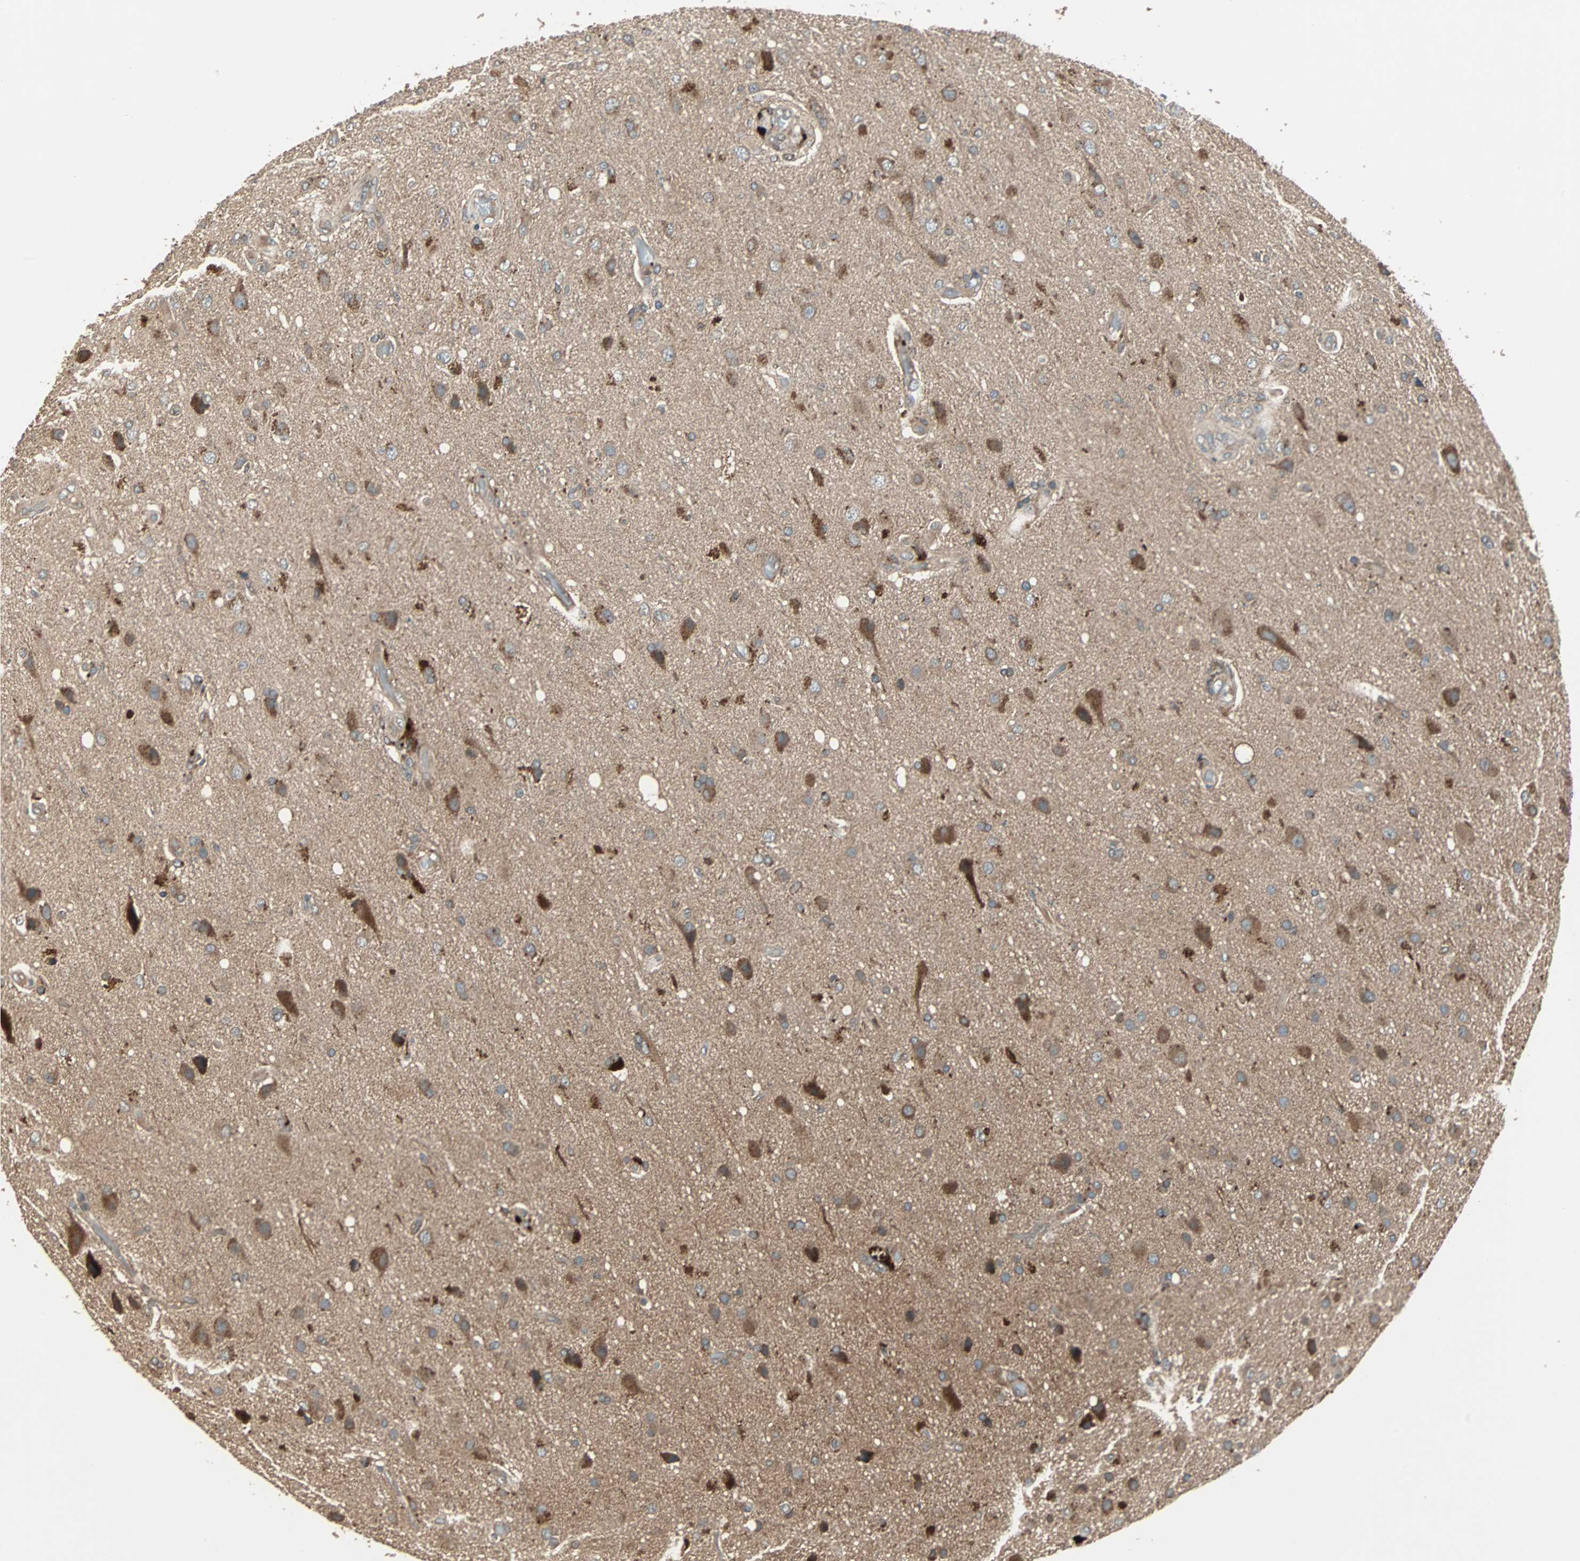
{"staining": {"intensity": "moderate", "quantity": ">75%", "location": "cytoplasmic/membranous"}, "tissue": "glioma", "cell_type": "Tumor cells", "image_type": "cancer", "snomed": [{"axis": "morphology", "description": "Normal tissue, NOS"}, {"axis": "morphology", "description": "Glioma, malignant, High grade"}, {"axis": "topography", "description": "Cerebral cortex"}], "caption": "Malignant glioma (high-grade) stained for a protein displays moderate cytoplasmic/membranous positivity in tumor cells.", "gene": "RAB7A", "patient": {"sex": "male", "age": 77}}